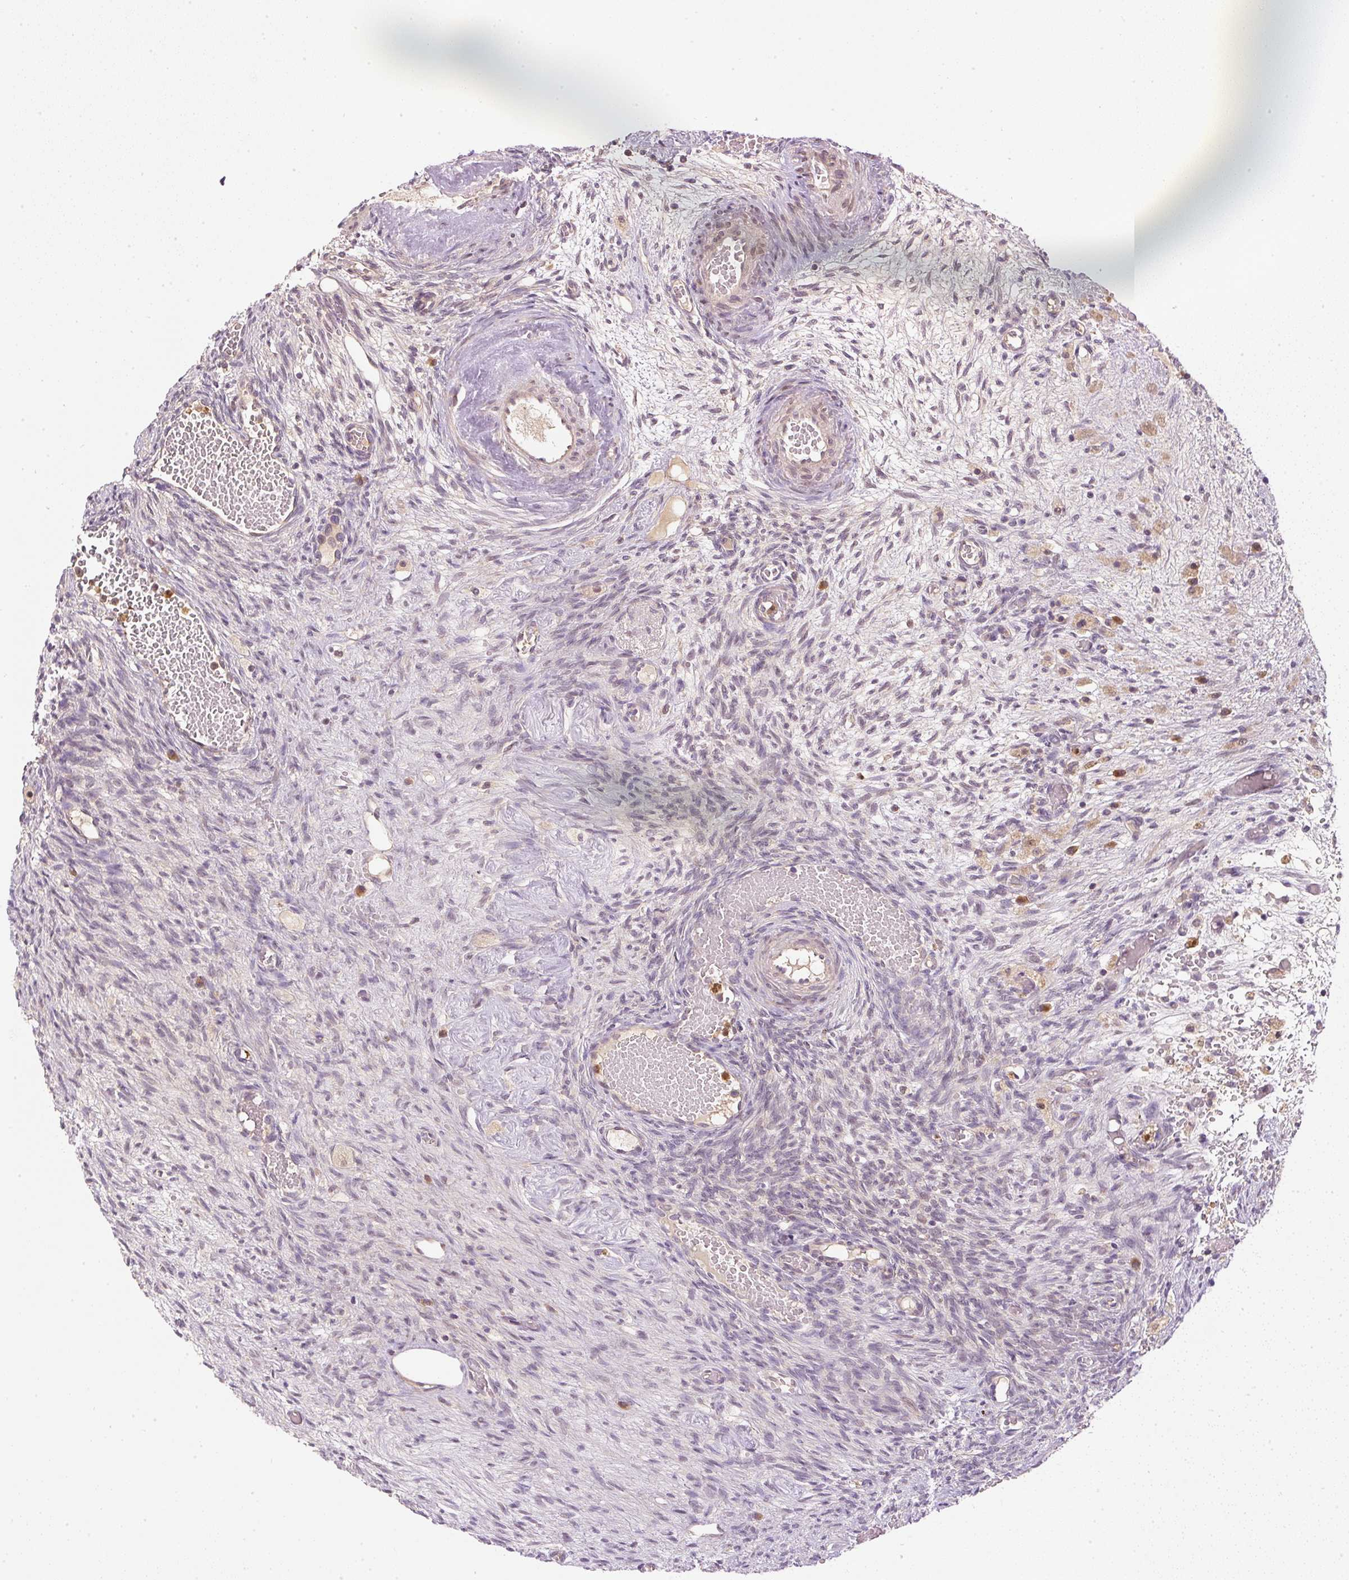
{"staining": {"intensity": "moderate", "quantity": ">75%", "location": "cytoplasmic/membranous"}, "tissue": "ovary", "cell_type": "Follicle cells", "image_type": "normal", "snomed": [{"axis": "morphology", "description": "Normal tissue, NOS"}, {"axis": "topography", "description": "Ovary"}], "caption": "Ovary stained with immunohistochemistry reveals moderate cytoplasmic/membranous positivity in approximately >75% of follicle cells.", "gene": "CTTNBP2", "patient": {"sex": "female", "age": 67}}